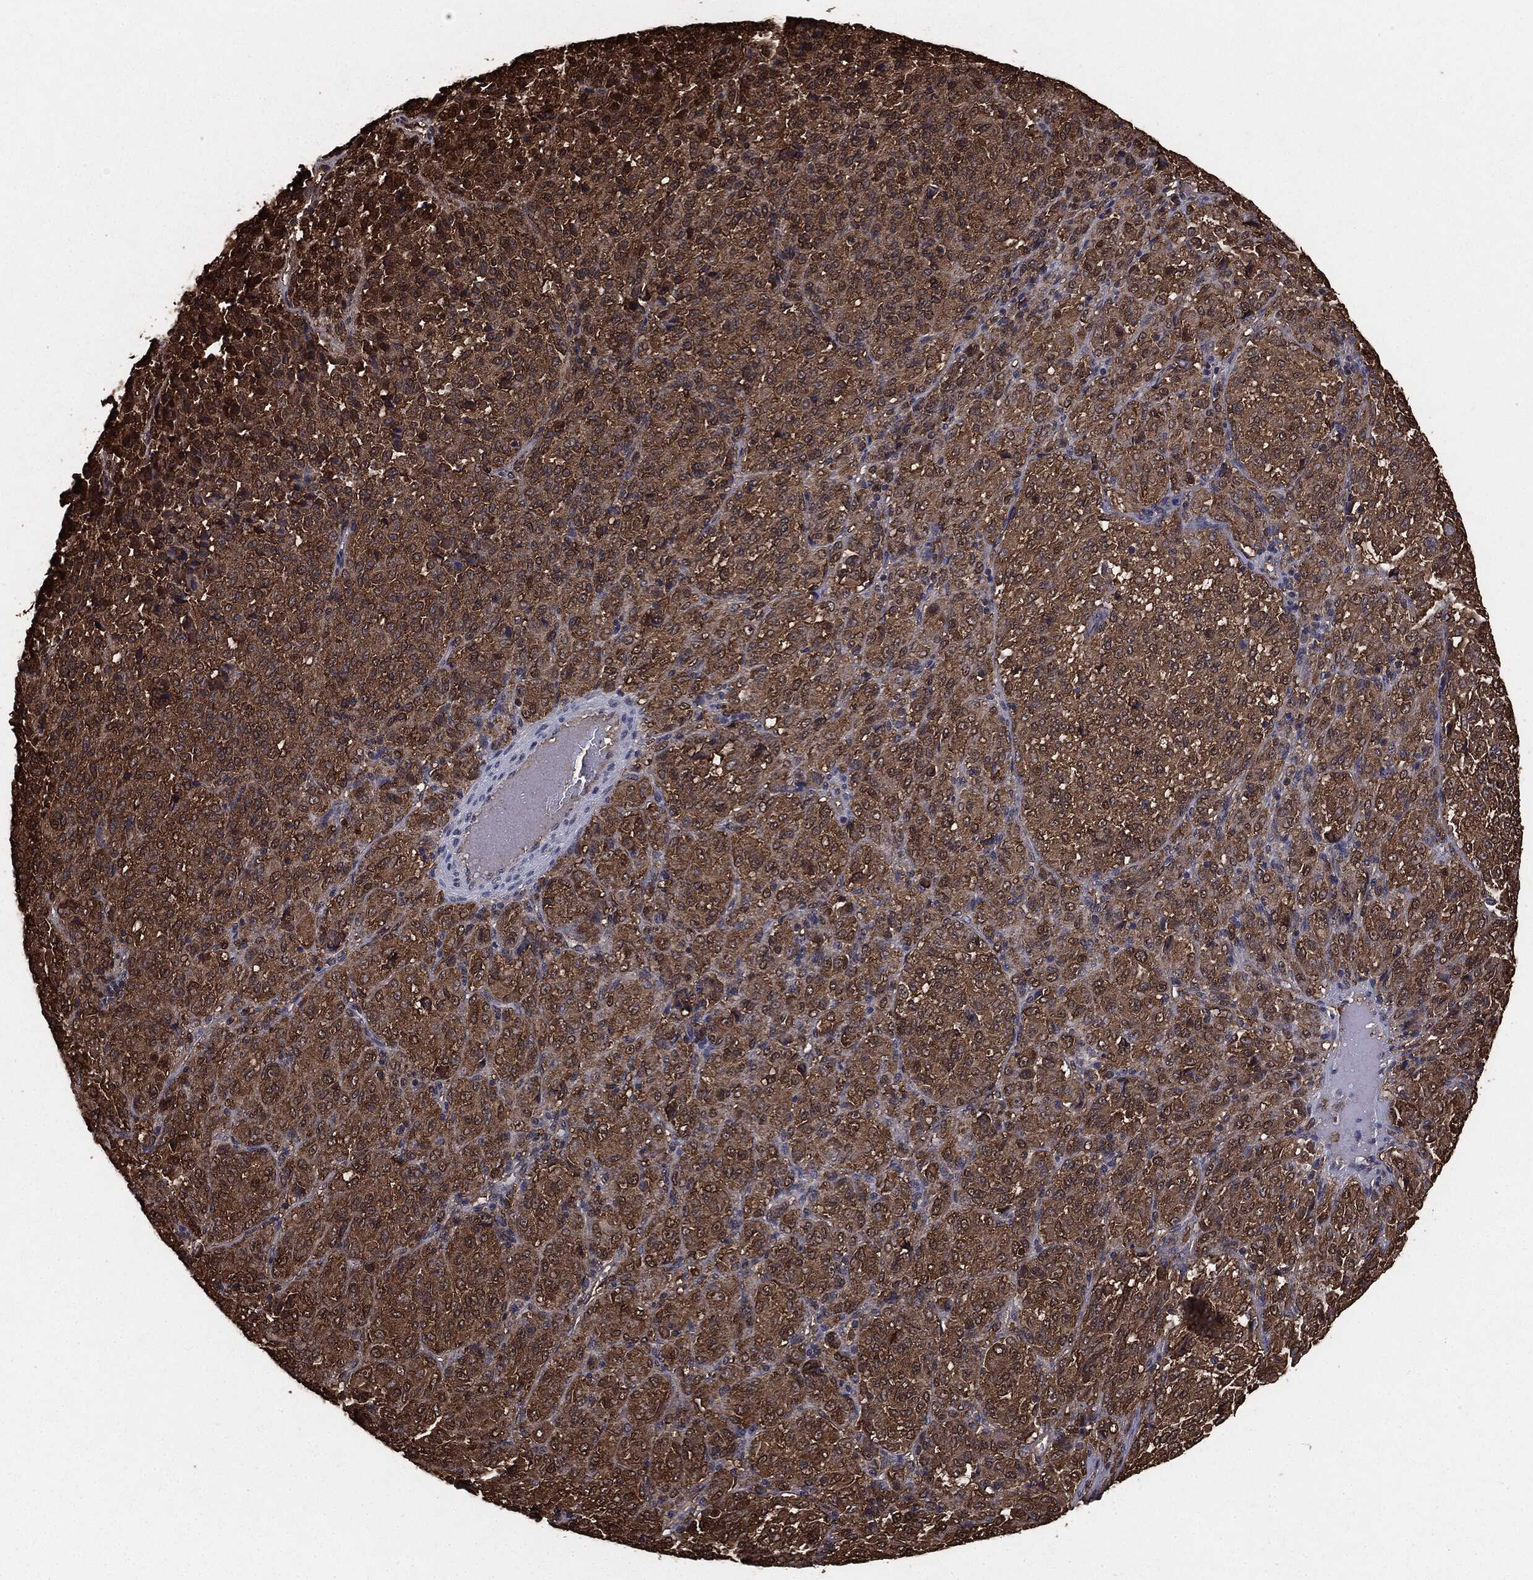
{"staining": {"intensity": "moderate", "quantity": ">75%", "location": "cytoplasmic/membranous"}, "tissue": "melanoma", "cell_type": "Tumor cells", "image_type": "cancer", "snomed": [{"axis": "morphology", "description": "Malignant melanoma, Metastatic site"}, {"axis": "topography", "description": "Brain"}], "caption": "Melanoma was stained to show a protein in brown. There is medium levels of moderate cytoplasmic/membranous staining in about >75% of tumor cells. (IHC, brightfield microscopy, high magnification).", "gene": "NME1", "patient": {"sex": "female", "age": 56}}